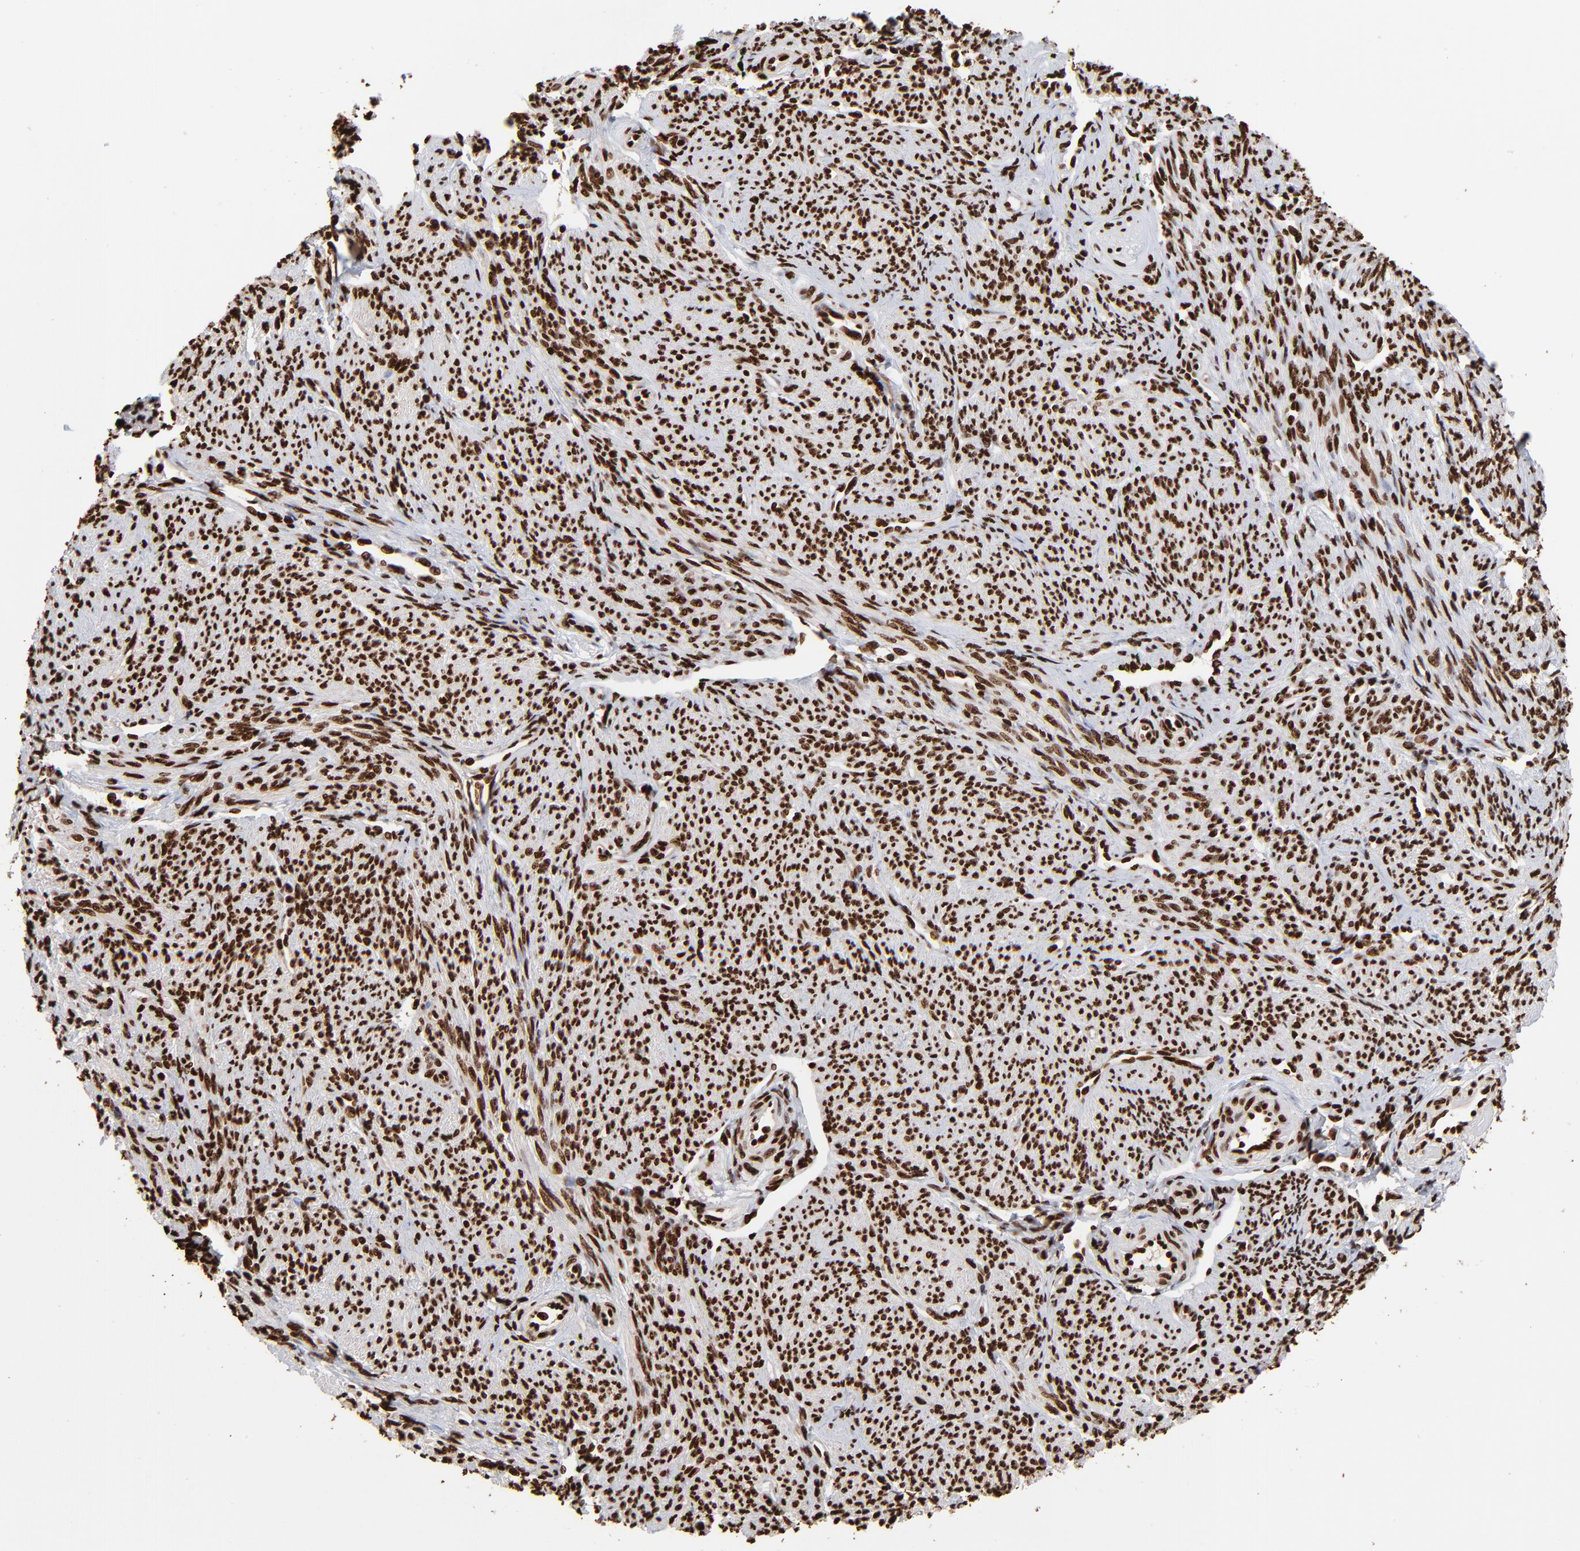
{"staining": {"intensity": "strong", "quantity": ">75%", "location": "nuclear"}, "tissue": "smooth muscle", "cell_type": "Smooth muscle cells", "image_type": "normal", "snomed": [{"axis": "morphology", "description": "Normal tissue, NOS"}, {"axis": "topography", "description": "Smooth muscle"}], "caption": "Smooth muscle cells demonstrate high levels of strong nuclear positivity in approximately >75% of cells in unremarkable human smooth muscle. The protein of interest is shown in brown color, while the nuclei are stained blue.", "gene": "ZNF544", "patient": {"sex": "female", "age": 65}}